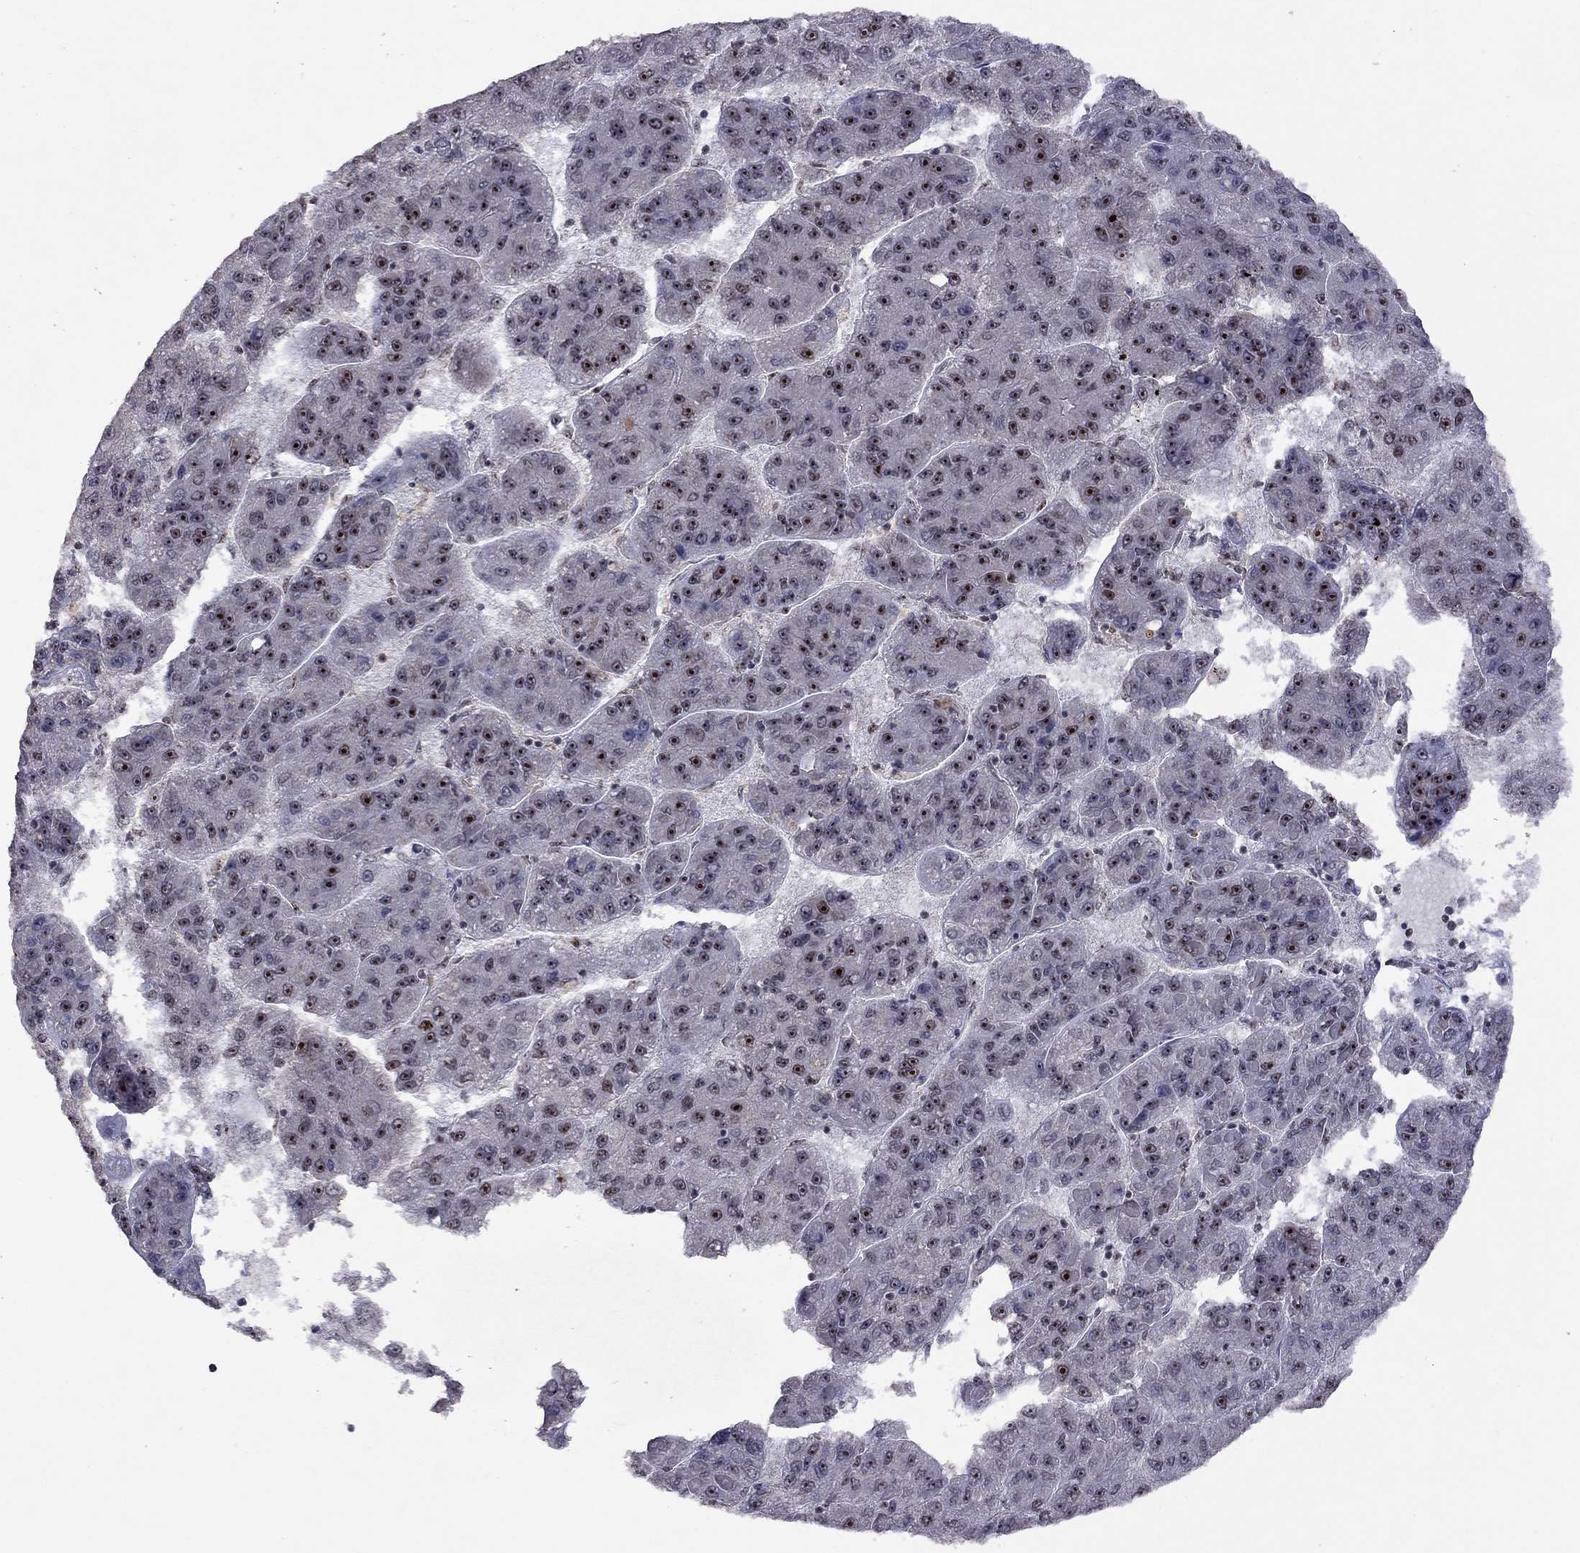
{"staining": {"intensity": "strong", "quantity": "25%-75%", "location": "nuclear"}, "tissue": "liver cancer", "cell_type": "Tumor cells", "image_type": "cancer", "snomed": [{"axis": "morphology", "description": "Carcinoma, Hepatocellular, NOS"}, {"axis": "topography", "description": "Liver"}], "caption": "High-power microscopy captured an IHC histopathology image of liver cancer (hepatocellular carcinoma), revealing strong nuclear expression in about 25%-75% of tumor cells.", "gene": "SPOUT1", "patient": {"sex": "female", "age": 82}}